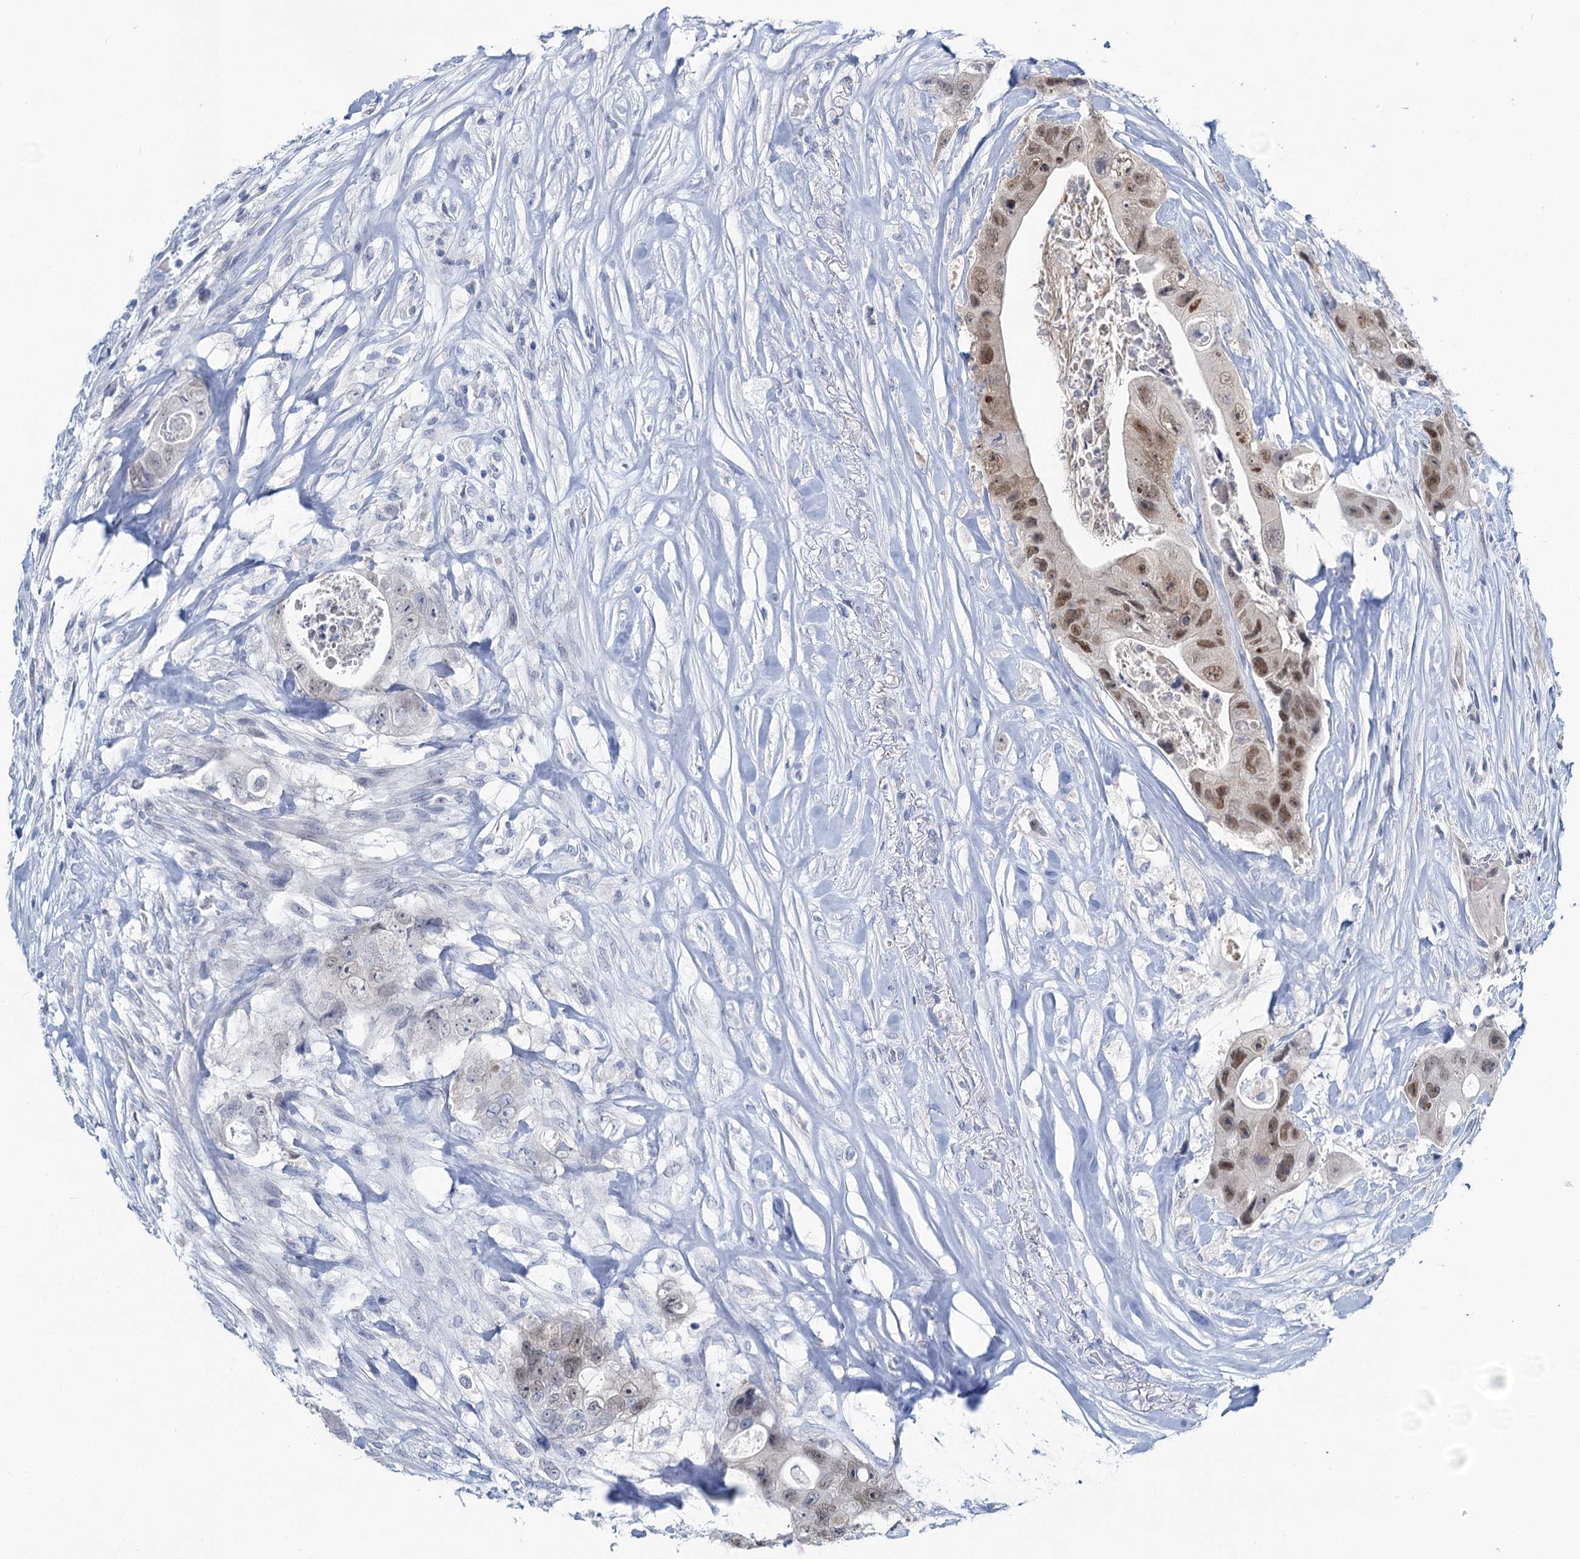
{"staining": {"intensity": "moderate", "quantity": "25%-75%", "location": "nuclear"}, "tissue": "colorectal cancer", "cell_type": "Tumor cells", "image_type": "cancer", "snomed": [{"axis": "morphology", "description": "Adenocarcinoma, NOS"}, {"axis": "topography", "description": "Colon"}], "caption": "Moderate nuclear expression is seen in approximately 25%-75% of tumor cells in colorectal cancer (adenocarcinoma).", "gene": "TOX3", "patient": {"sex": "female", "age": 46}}